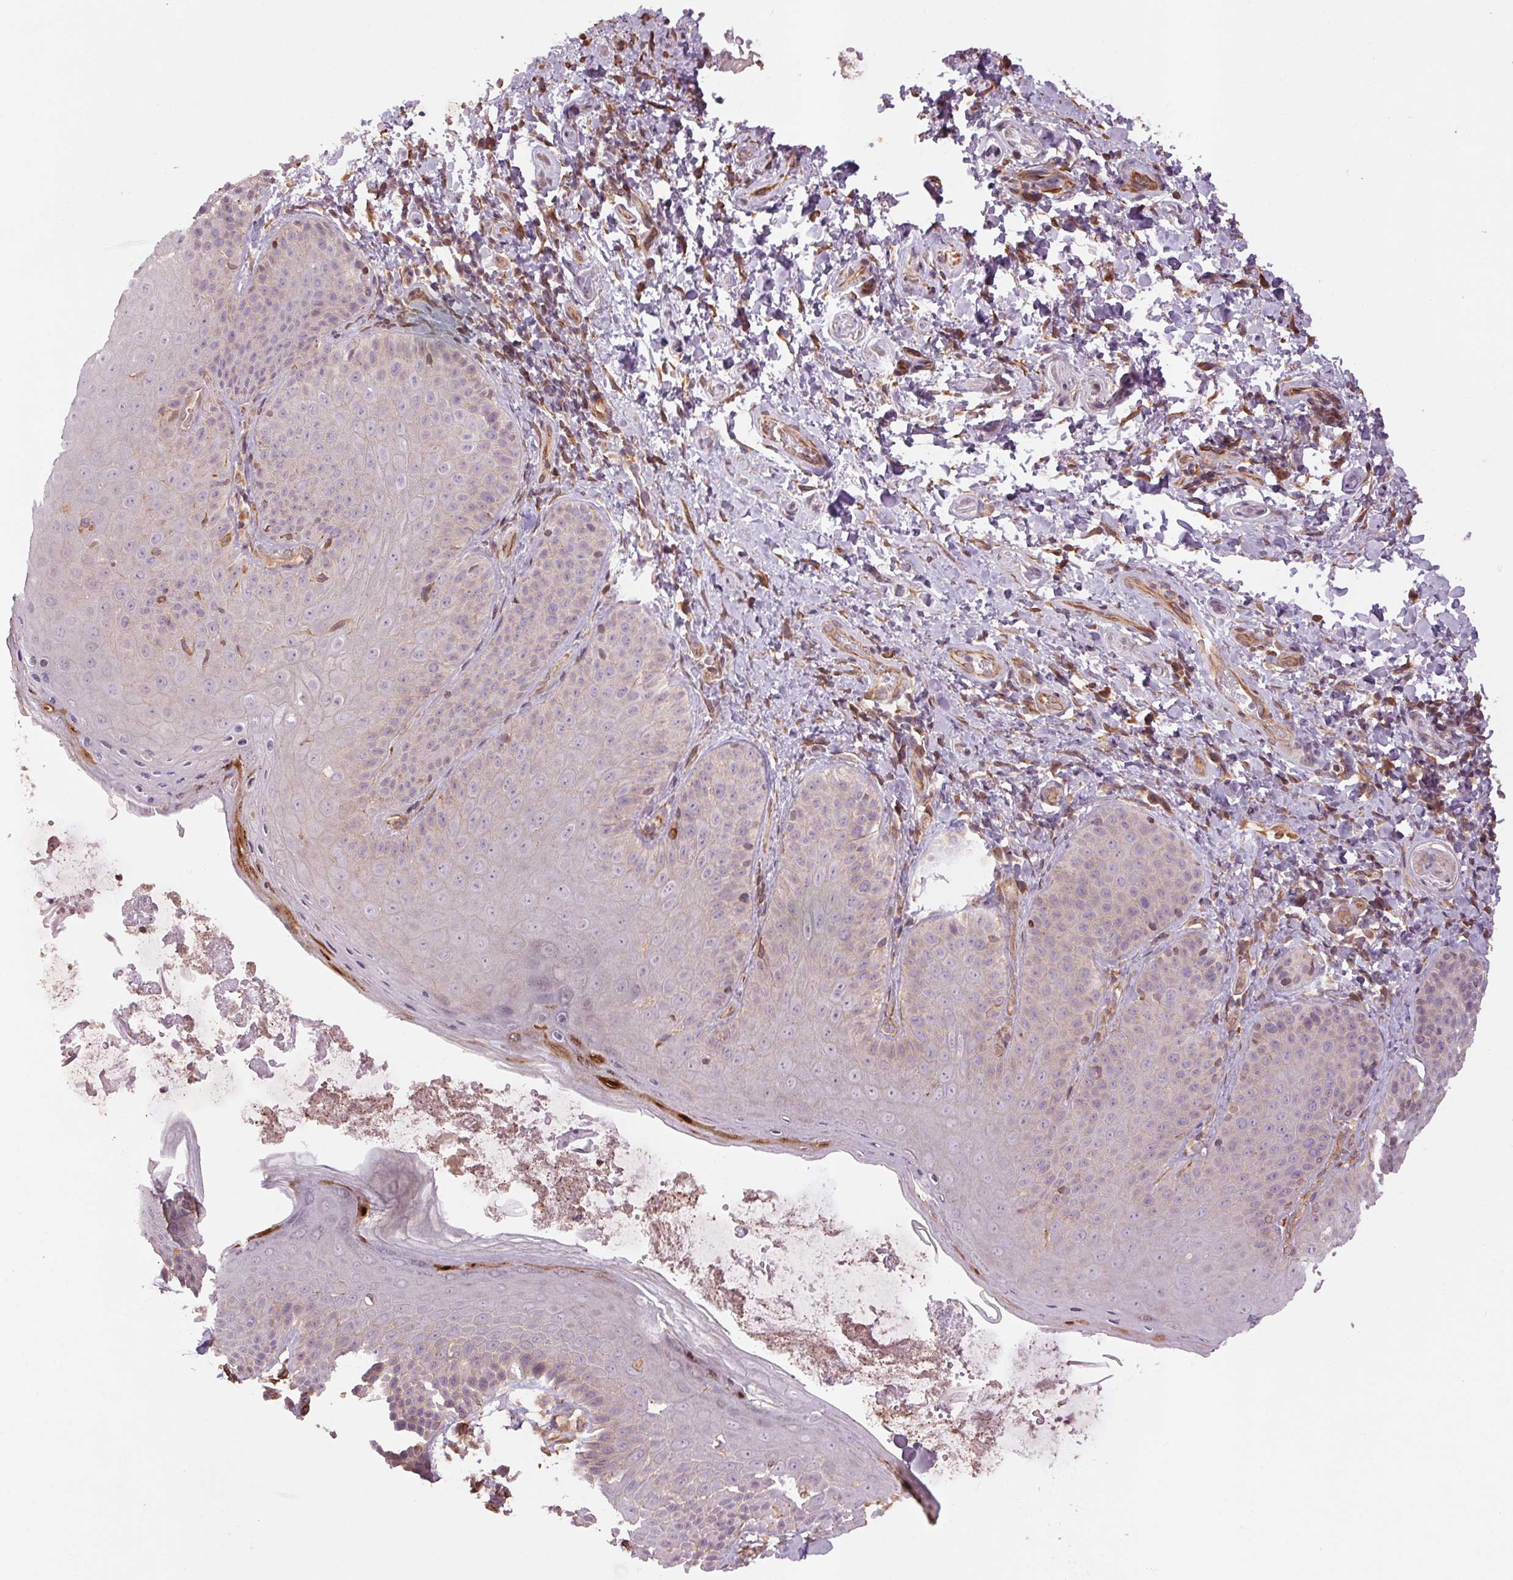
{"staining": {"intensity": "moderate", "quantity": "<25%", "location": "cytoplasmic/membranous"}, "tissue": "skin", "cell_type": "Epidermal cells", "image_type": "normal", "snomed": [{"axis": "morphology", "description": "Normal tissue, NOS"}, {"axis": "topography", "description": "Anal"}, {"axis": "topography", "description": "Peripheral nerve tissue"}], "caption": "The immunohistochemical stain shows moderate cytoplasmic/membranous expression in epidermal cells of normal skin. (IHC, brightfield microscopy, high magnification).", "gene": "CCSER1", "patient": {"sex": "male", "age": 51}}